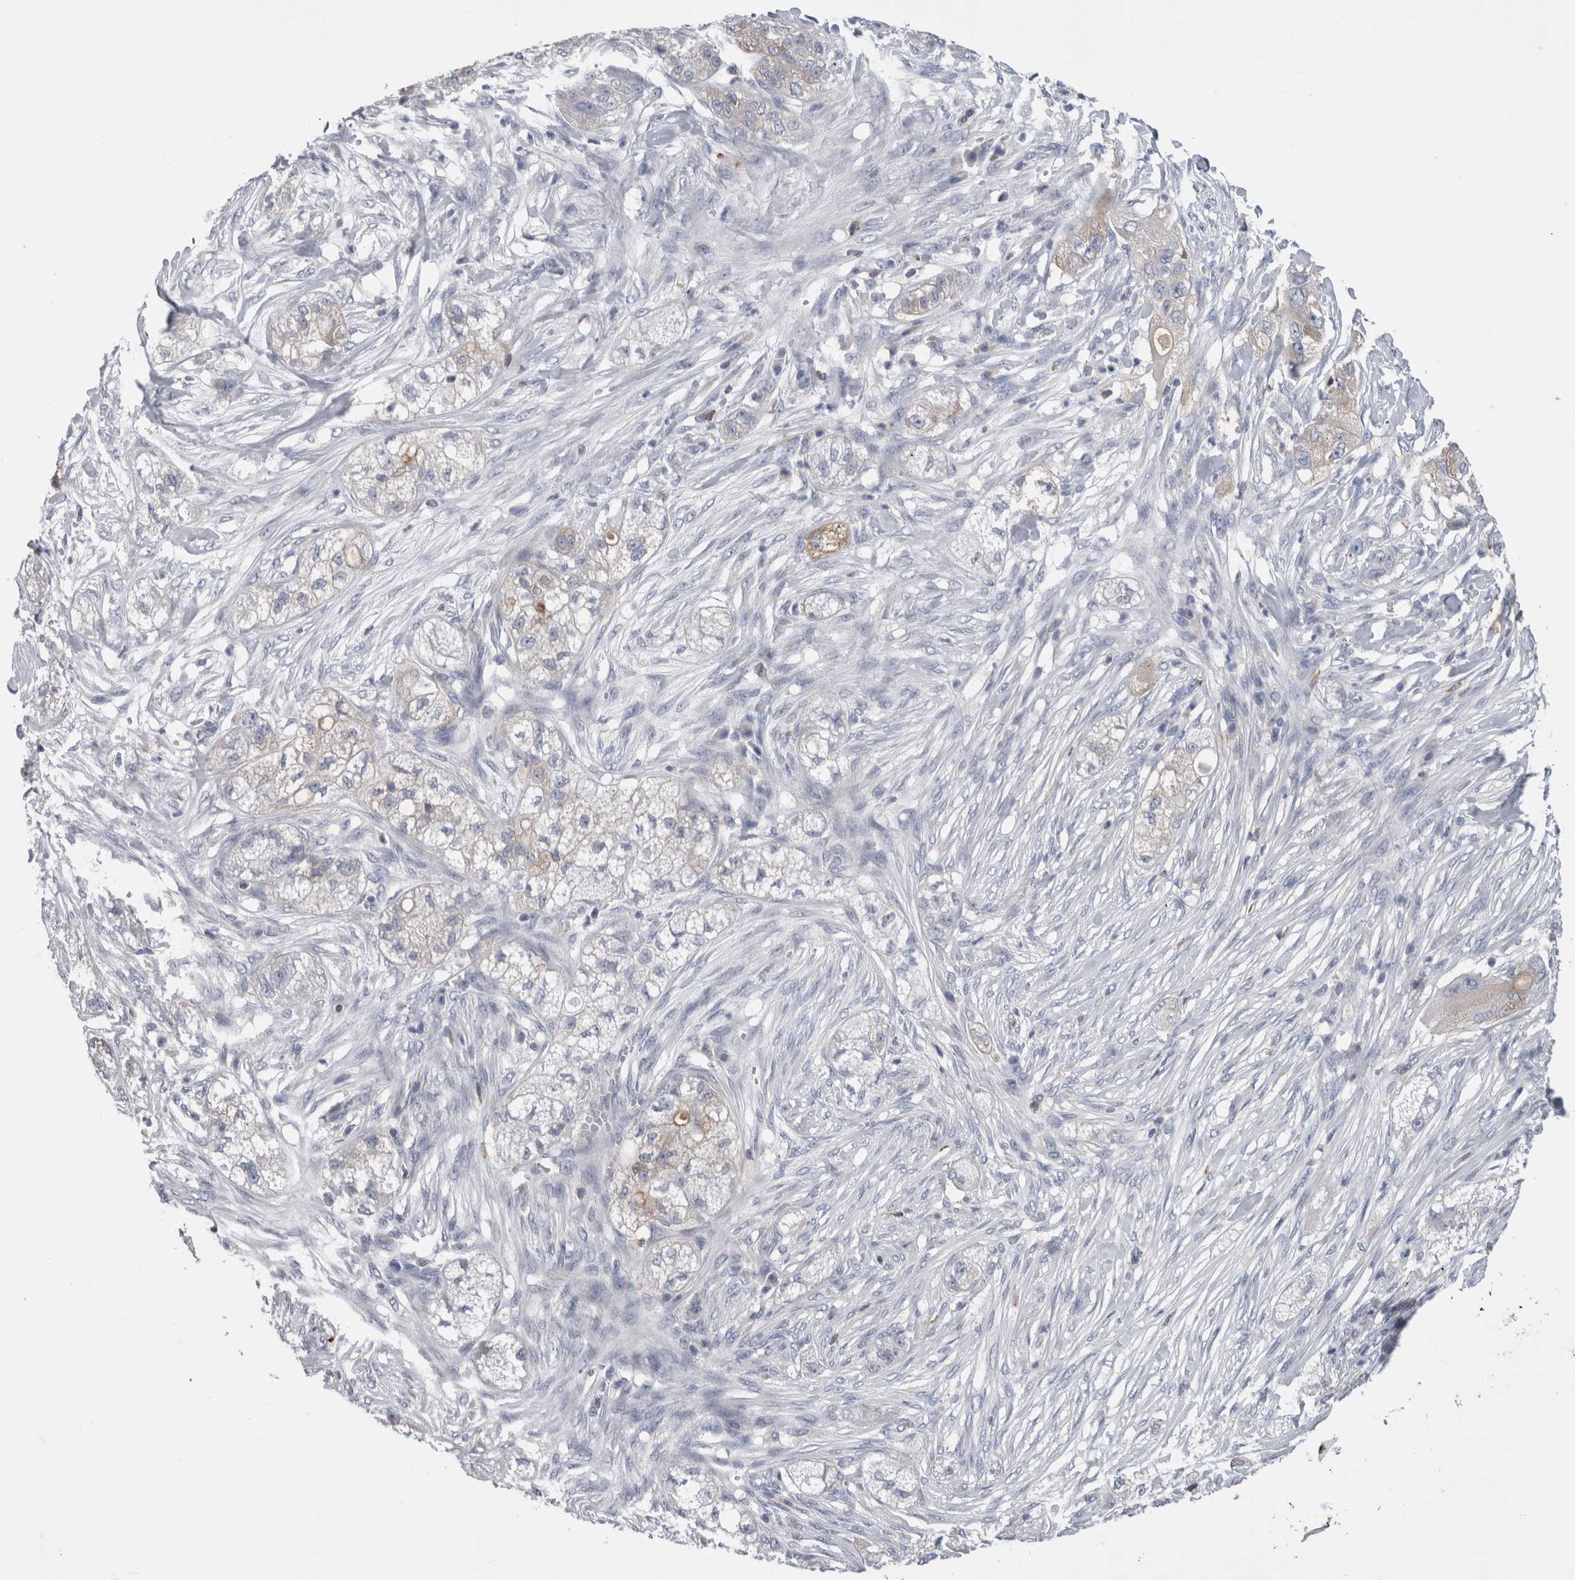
{"staining": {"intensity": "weak", "quantity": "<25%", "location": "cytoplasmic/membranous"}, "tissue": "pancreatic cancer", "cell_type": "Tumor cells", "image_type": "cancer", "snomed": [{"axis": "morphology", "description": "Adenocarcinoma, NOS"}, {"axis": "topography", "description": "Pancreas"}], "caption": "The immunohistochemistry (IHC) histopathology image has no significant positivity in tumor cells of pancreatic adenocarcinoma tissue.", "gene": "DCTN6", "patient": {"sex": "female", "age": 78}}